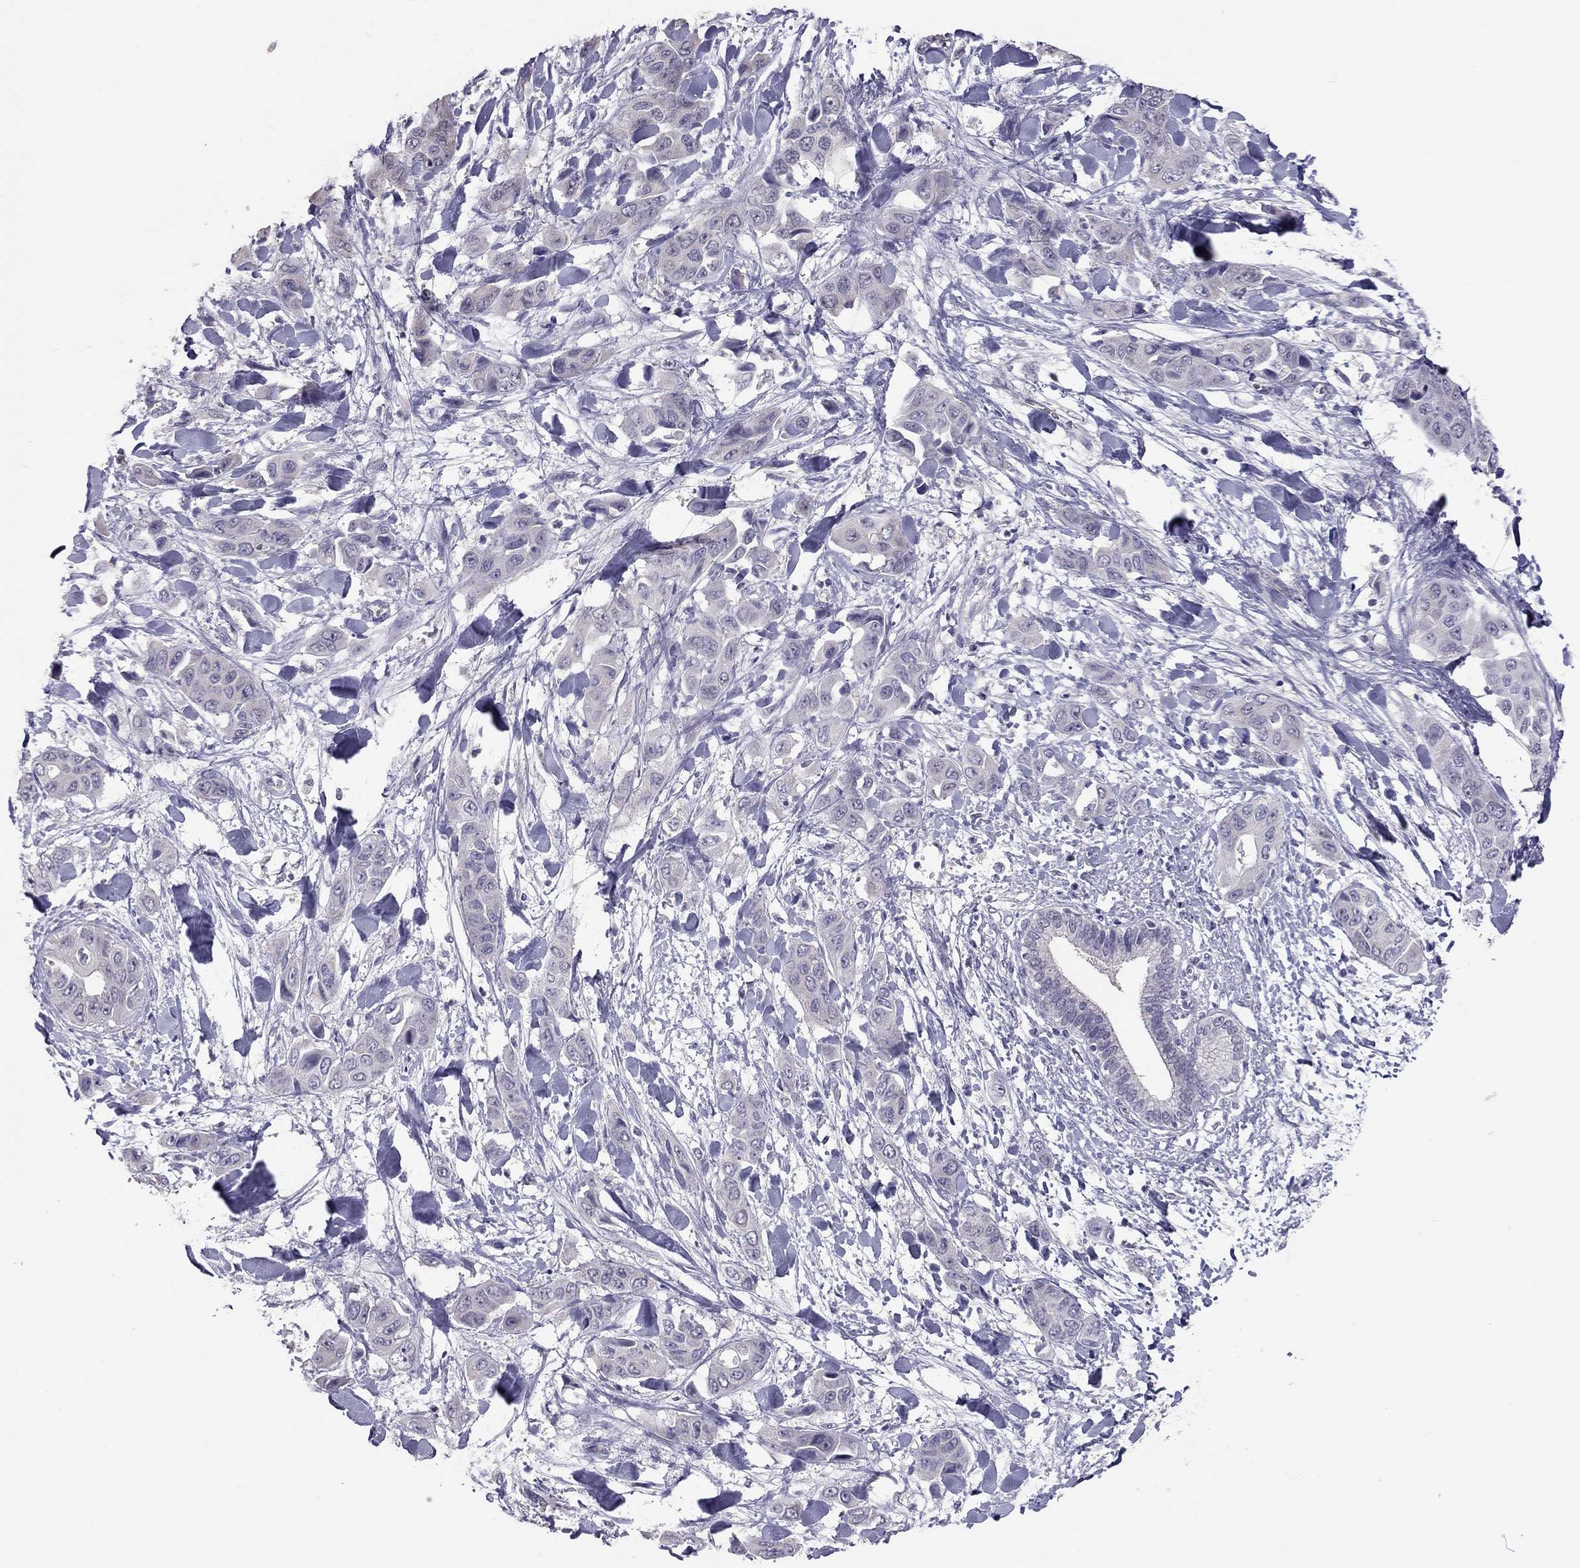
{"staining": {"intensity": "negative", "quantity": "none", "location": "none"}, "tissue": "liver cancer", "cell_type": "Tumor cells", "image_type": "cancer", "snomed": [{"axis": "morphology", "description": "Cholangiocarcinoma"}, {"axis": "topography", "description": "Liver"}], "caption": "This is an immunohistochemistry (IHC) micrograph of human liver cholangiocarcinoma. There is no positivity in tumor cells.", "gene": "HSF2BP", "patient": {"sex": "female", "age": 52}}